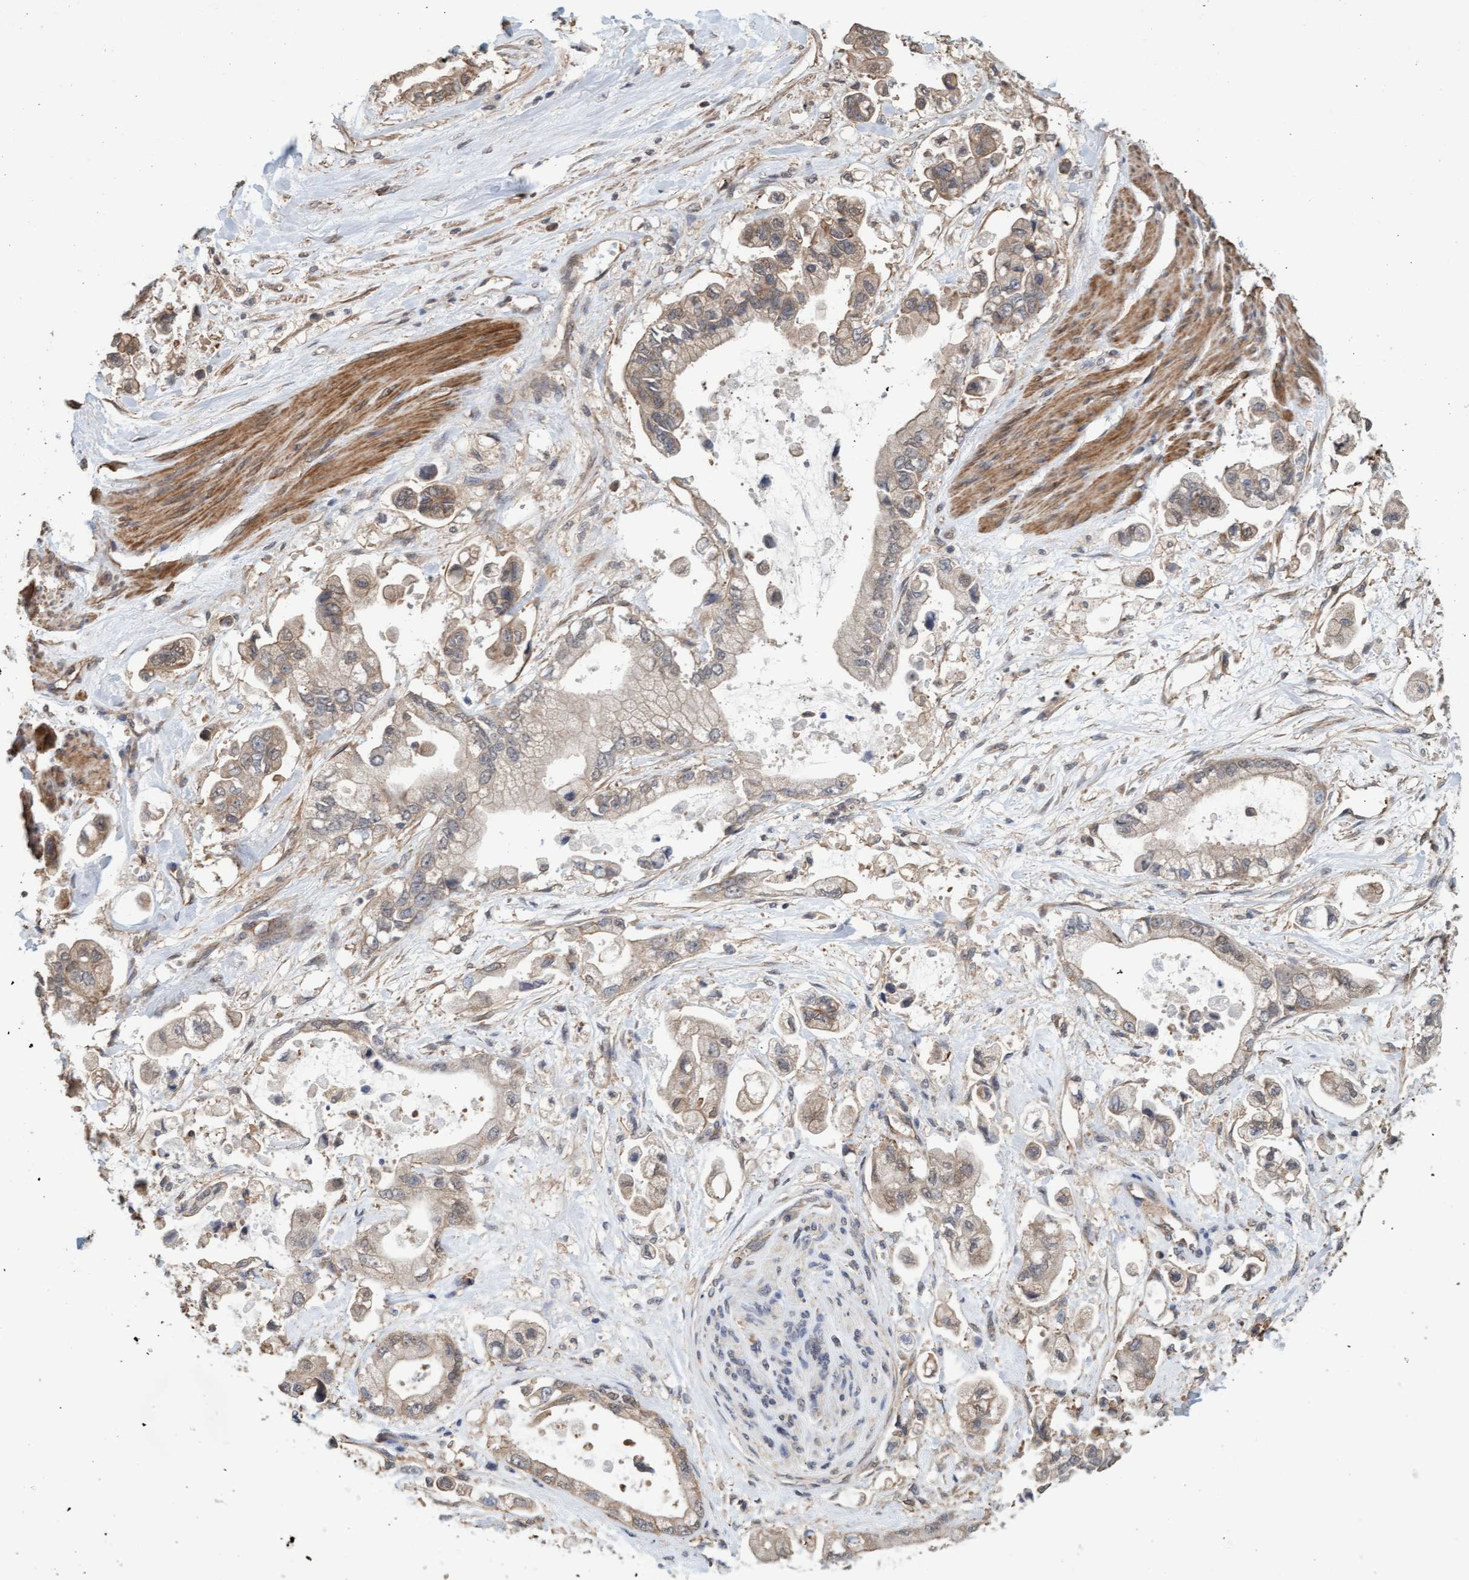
{"staining": {"intensity": "weak", "quantity": "25%-75%", "location": "cytoplasmic/membranous"}, "tissue": "stomach cancer", "cell_type": "Tumor cells", "image_type": "cancer", "snomed": [{"axis": "morphology", "description": "Normal tissue, NOS"}, {"axis": "morphology", "description": "Adenocarcinoma, NOS"}, {"axis": "topography", "description": "Stomach"}], "caption": "Stomach adenocarcinoma stained for a protein shows weak cytoplasmic/membranous positivity in tumor cells.", "gene": "FXR2", "patient": {"sex": "male", "age": 62}}